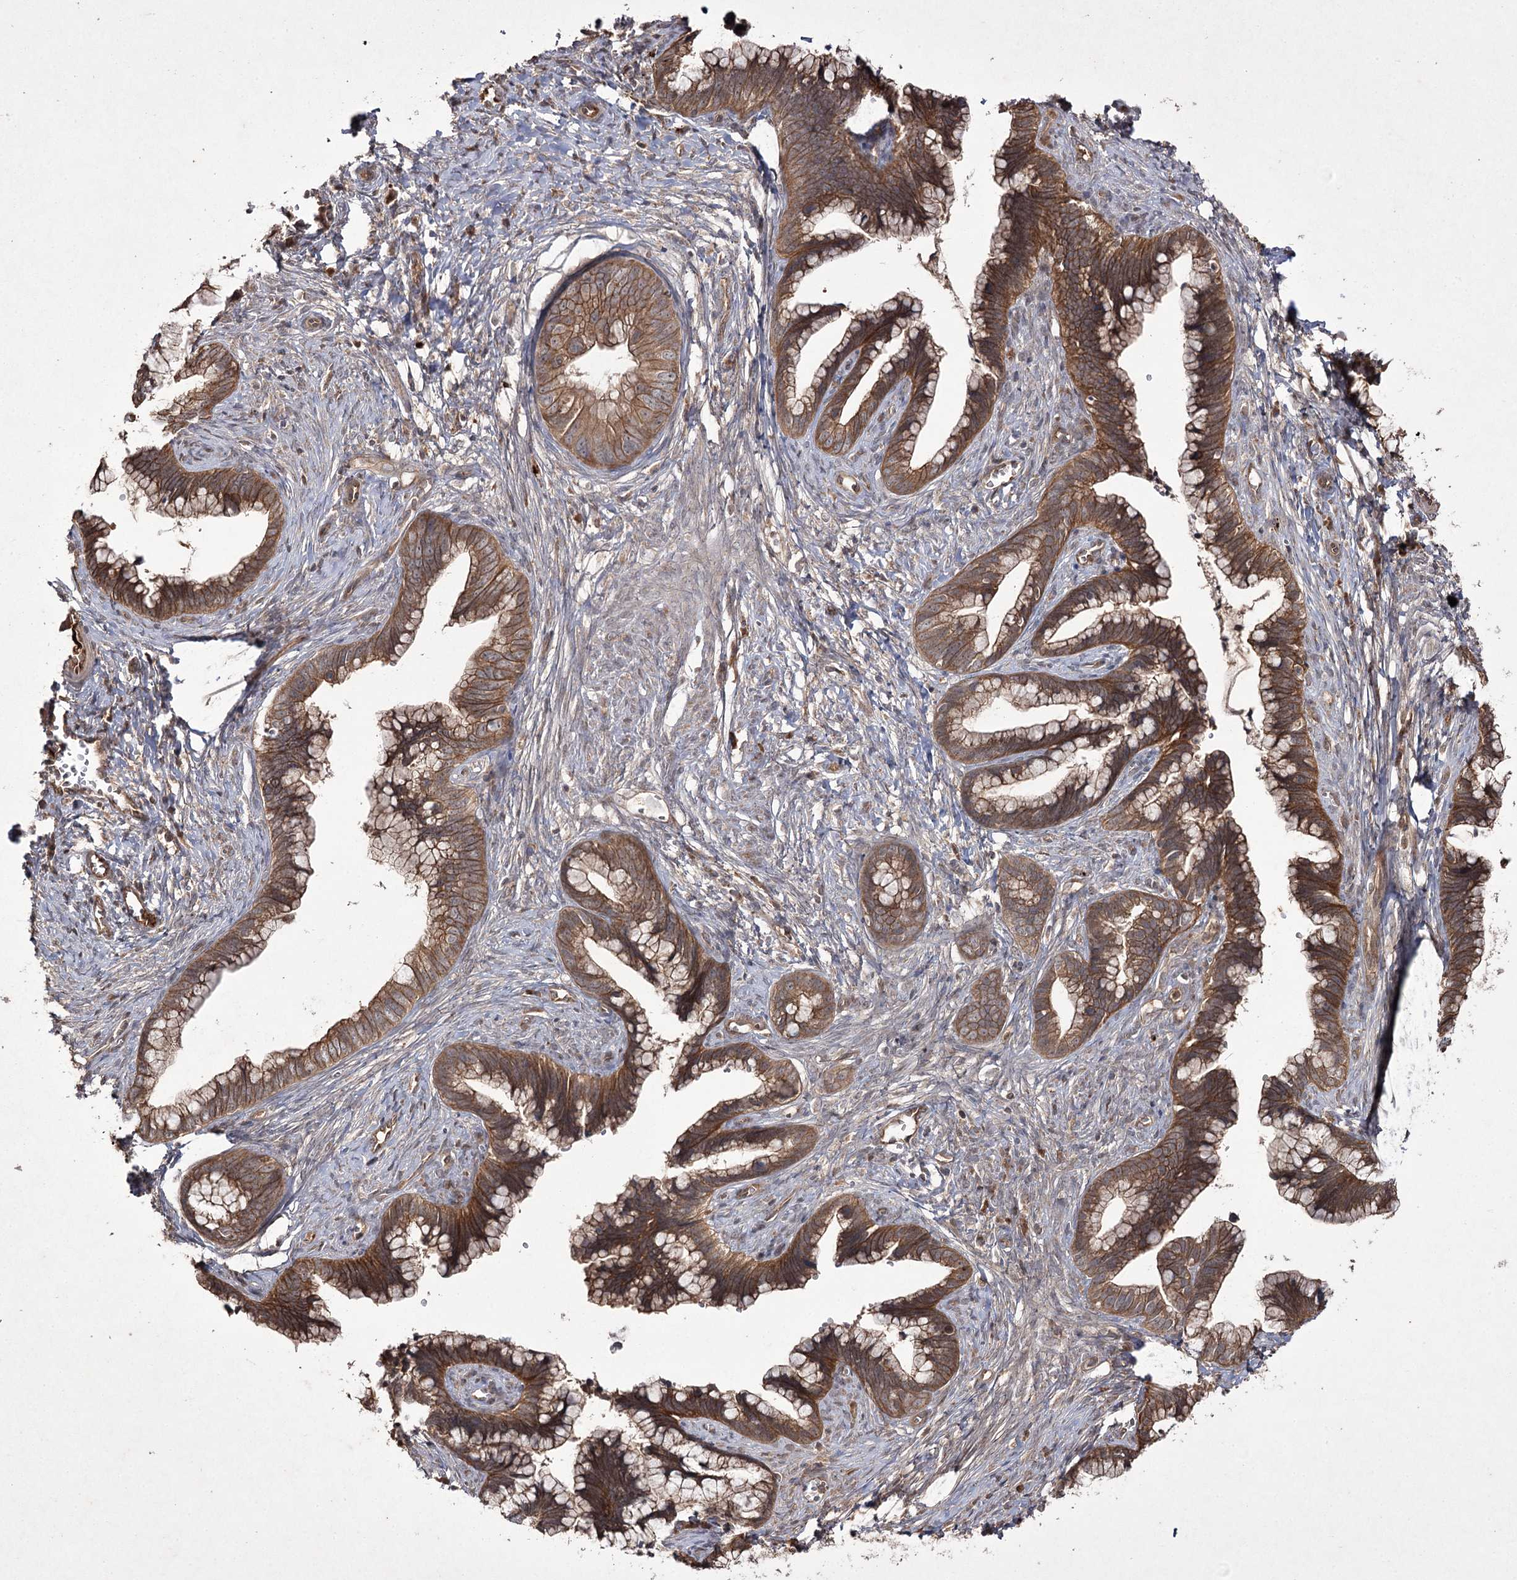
{"staining": {"intensity": "moderate", "quantity": "25%-75%", "location": "cytoplasmic/membranous"}, "tissue": "cervical cancer", "cell_type": "Tumor cells", "image_type": "cancer", "snomed": [{"axis": "morphology", "description": "Adenocarcinoma, NOS"}, {"axis": "topography", "description": "Cervix"}], "caption": "Moderate cytoplasmic/membranous staining for a protein is appreciated in approximately 25%-75% of tumor cells of adenocarcinoma (cervical) using immunohistochemistry.", "gene": "FANCL", "patient": {"sex": "female", "age": 44}}